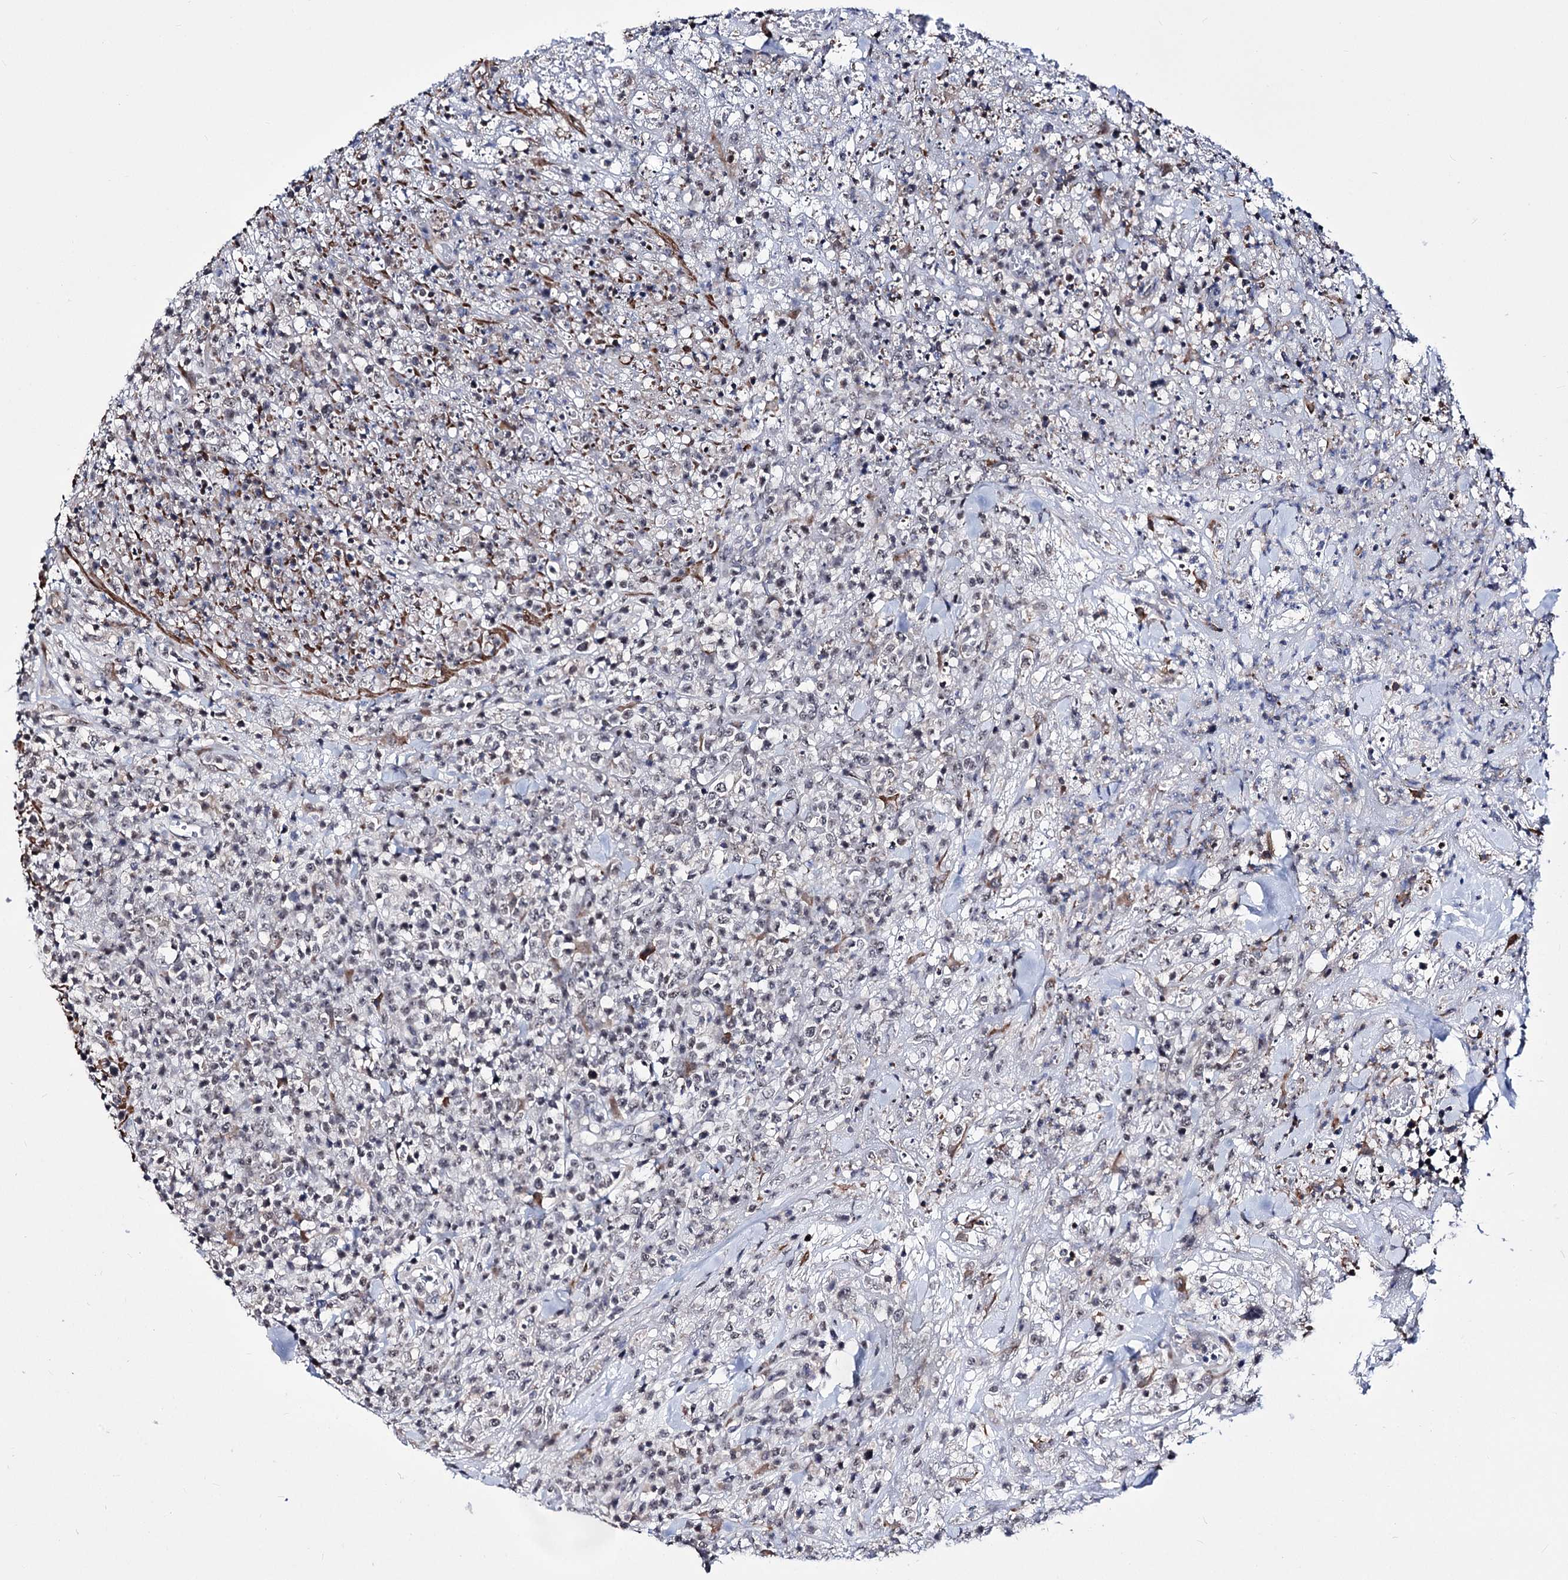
{"staining": {"intensity": "negative", "quantity": "none", "location": "none"}, "tissue": "lymphoma", "cell_type": "Tumor cells", "image_type": "cancer", "snomed": [{"axis": "morphology", "description": "Malignant lymphoma, non-Hodgkin's type, High grade"}, {"axis": "topography", "description": "Colon"}], "caption": "There is no significant expression in tumor cells of high-grade malignant lymphoma, non-Hodgkin's type. (DAB (3,3'-diaminobenzidine) immunohistochemistry (IHC) visualized using brightfield microscopy, high magnification).", "gene": "PPRC1", "patient": {"sex": "female", "age": 53}}